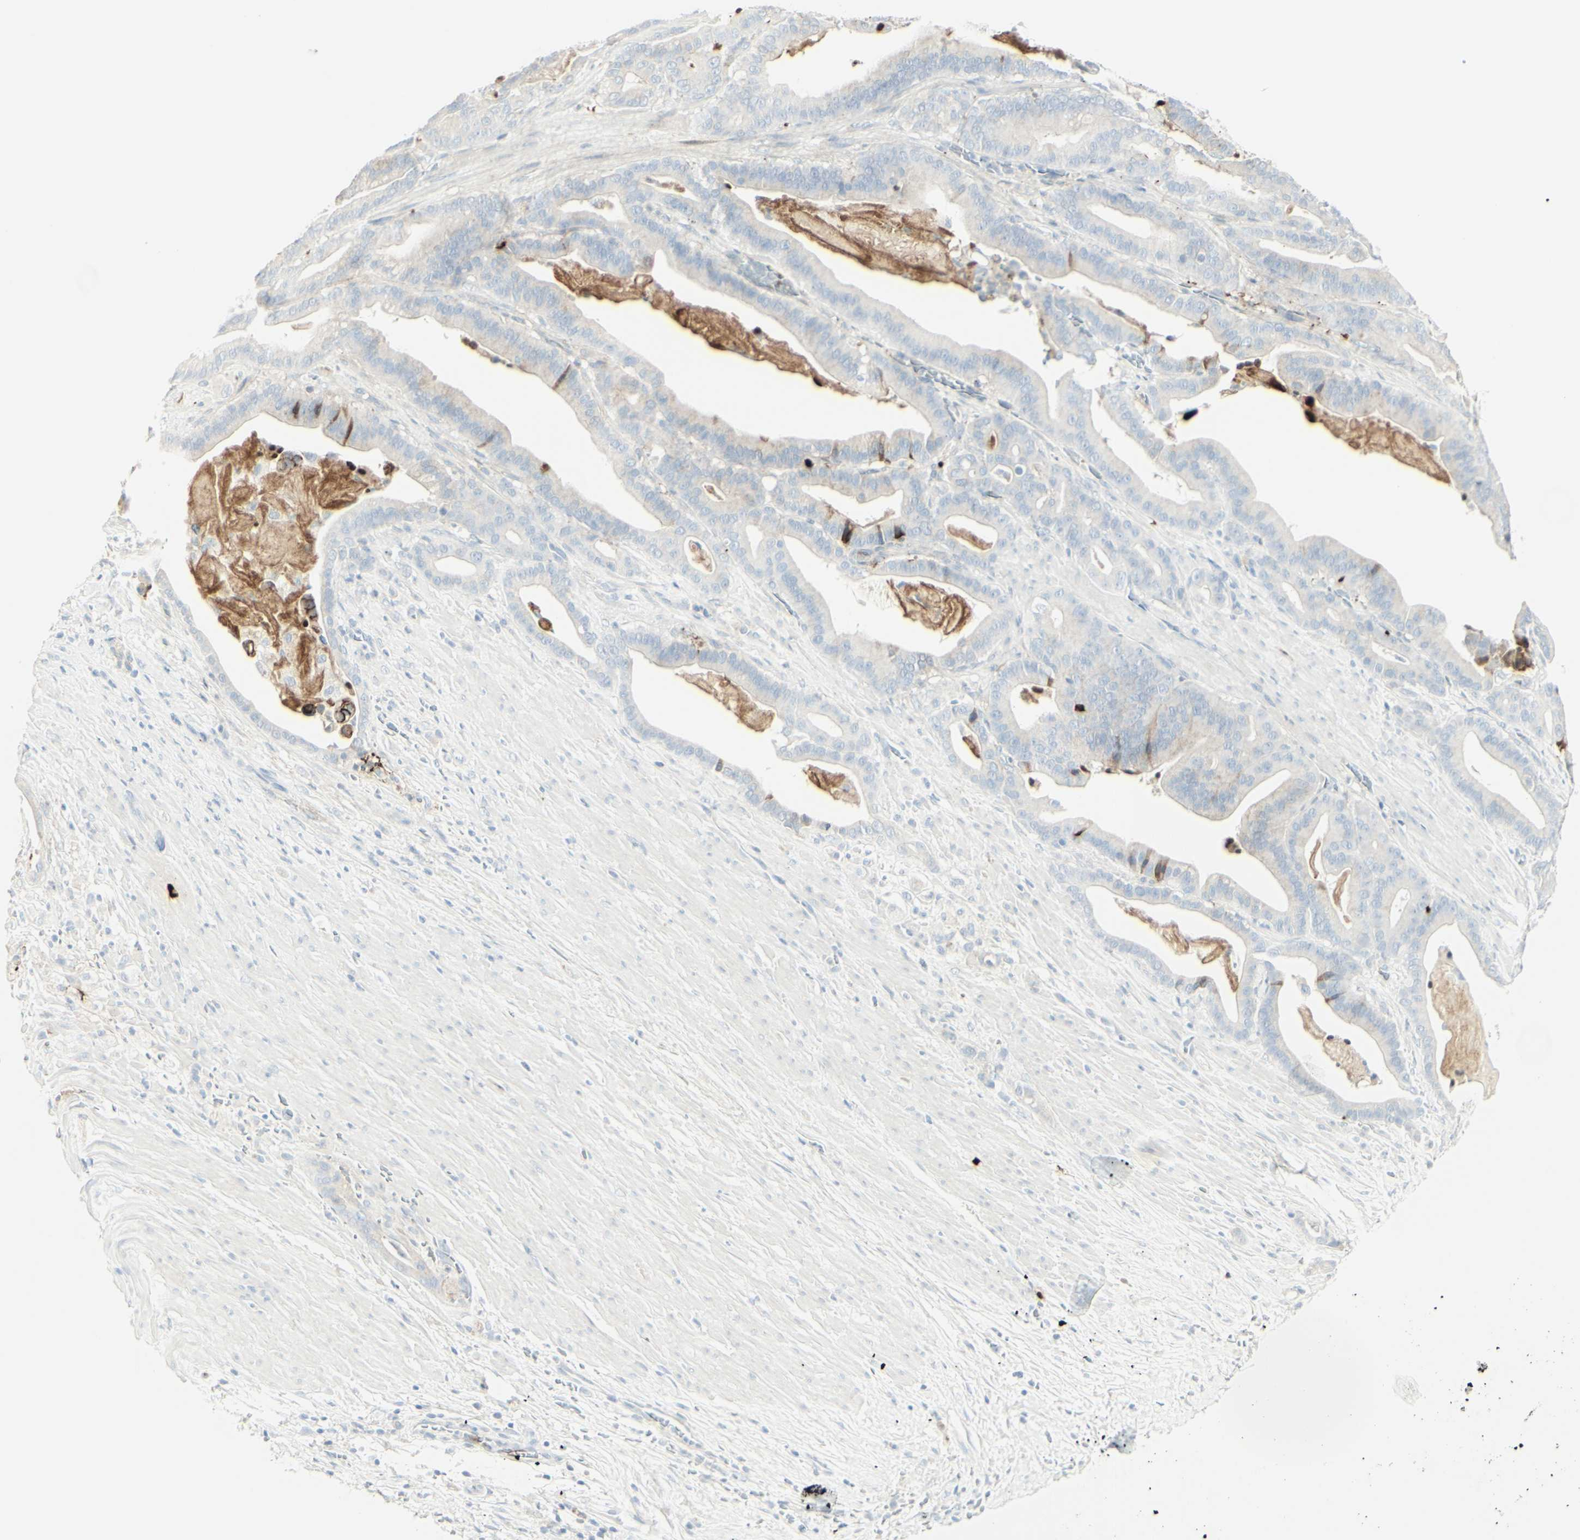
{"staining": {"intensity": "weak", "quantity": "25%-75%", "location": "cytoplasmic/membranous"}, "tissue": "pancreatic cancer", "cell_type": "Tumor cells", "image_type": "cancer", "snomed": [{"axis": "morphology", "description": "Adenocarcinoma, NOS"}, {"axis": "topography", "description": "Pancreas"}], "caption": "About 25%-75% of tumor cells in human adenocarcinoma (pancreatic) exhibit weak cytoplasmic/membranous protein expression as visualized by brown immunohistochemical staining.", "gene": "MDK", "patient": {"sex": "male", "age": 63}}